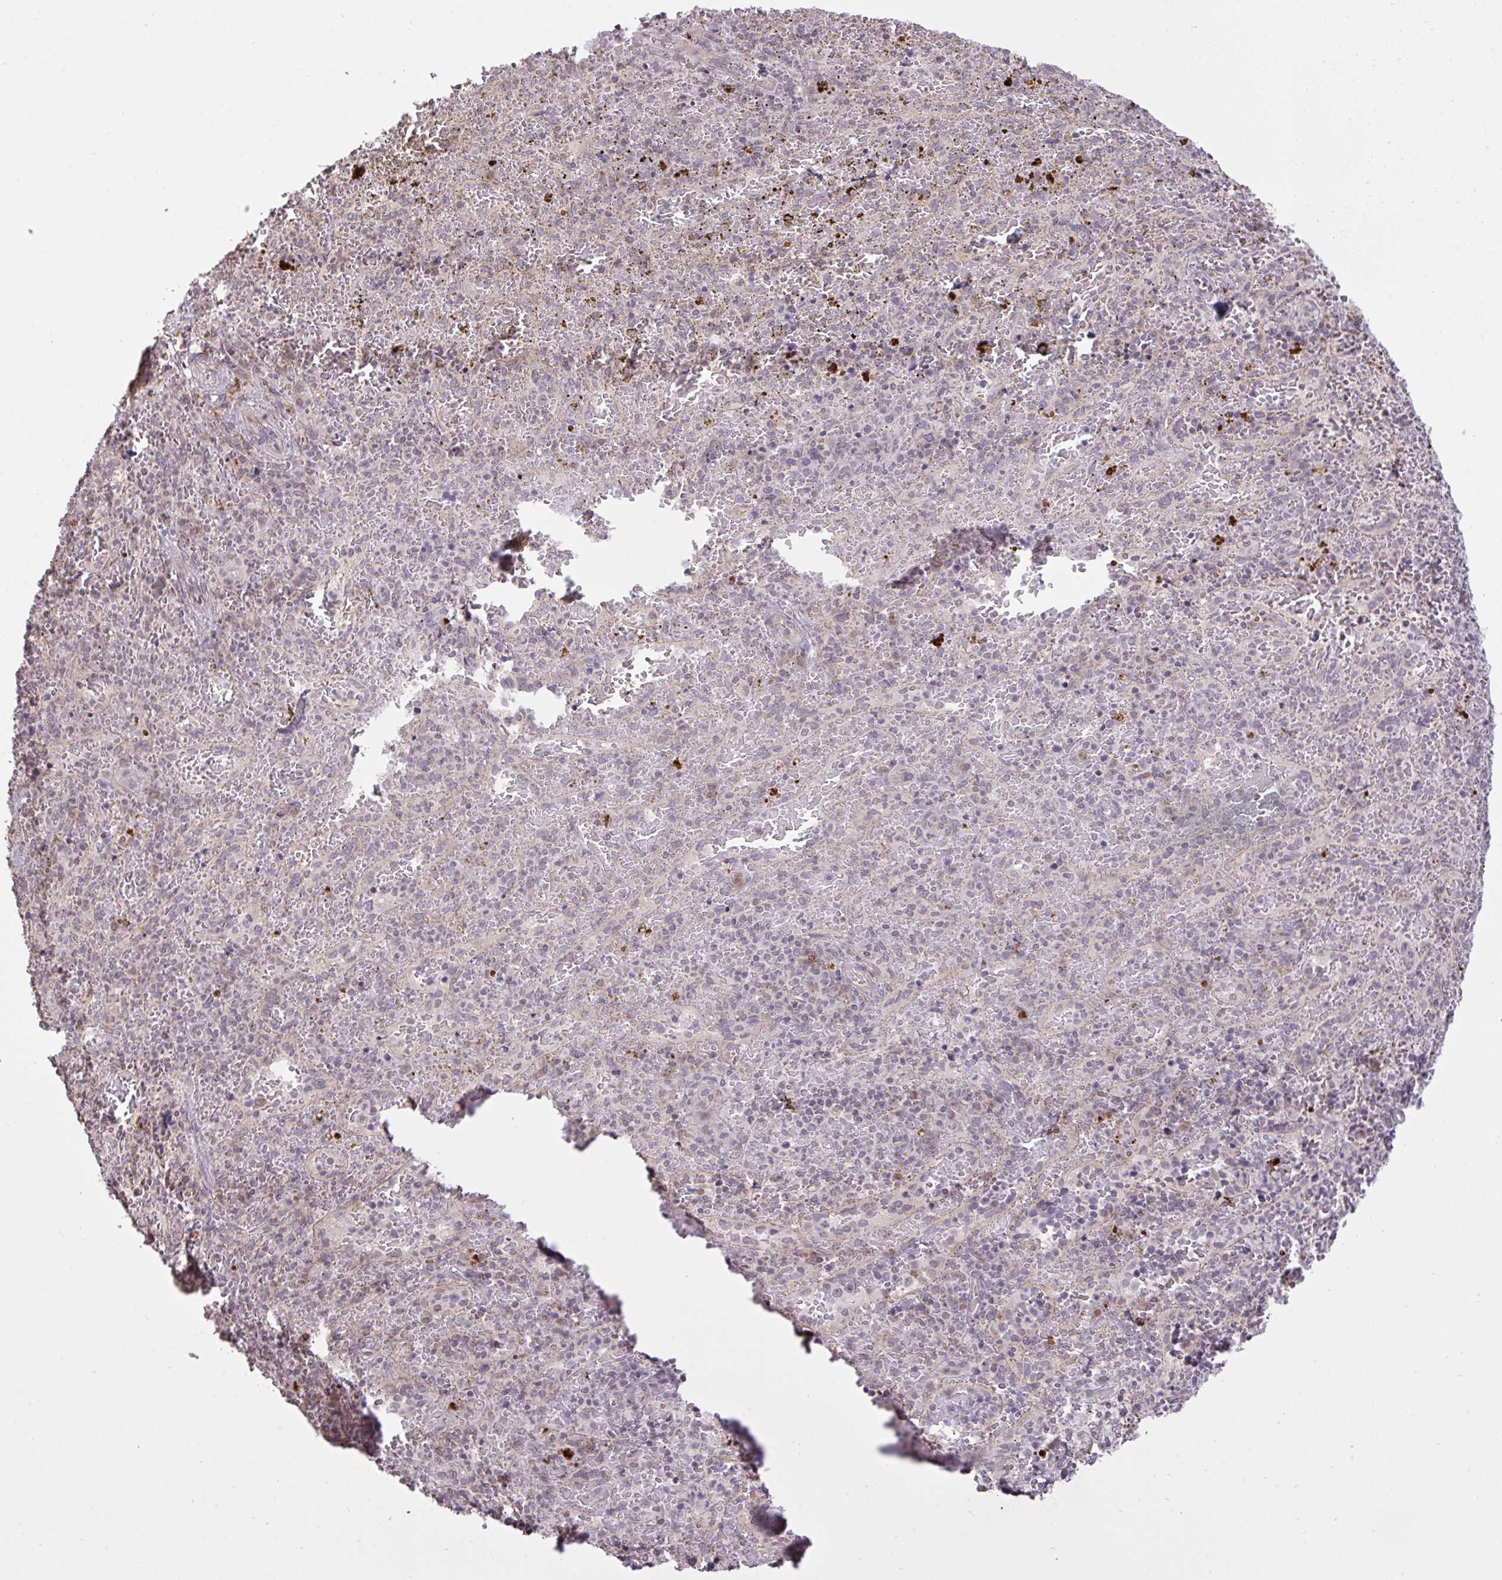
{"staining": {"intensity": "negative", "quantity": "none", "location": "none"}, "tissue": "spleen", "cell_type": "Cells in red pulp", "image_type": "normal", "snomed": [{"axis": "morphology", "description": "Normal tissue, NOS"}, {"axis": "topography", "description": "Spleen"}], "caption": "Immunohistochemistry (IHC) of benign spleen reveals no expression in cells in red pulp.", "gene": "CYP20A1", "patient": {"sex": "female", "age": 50}}